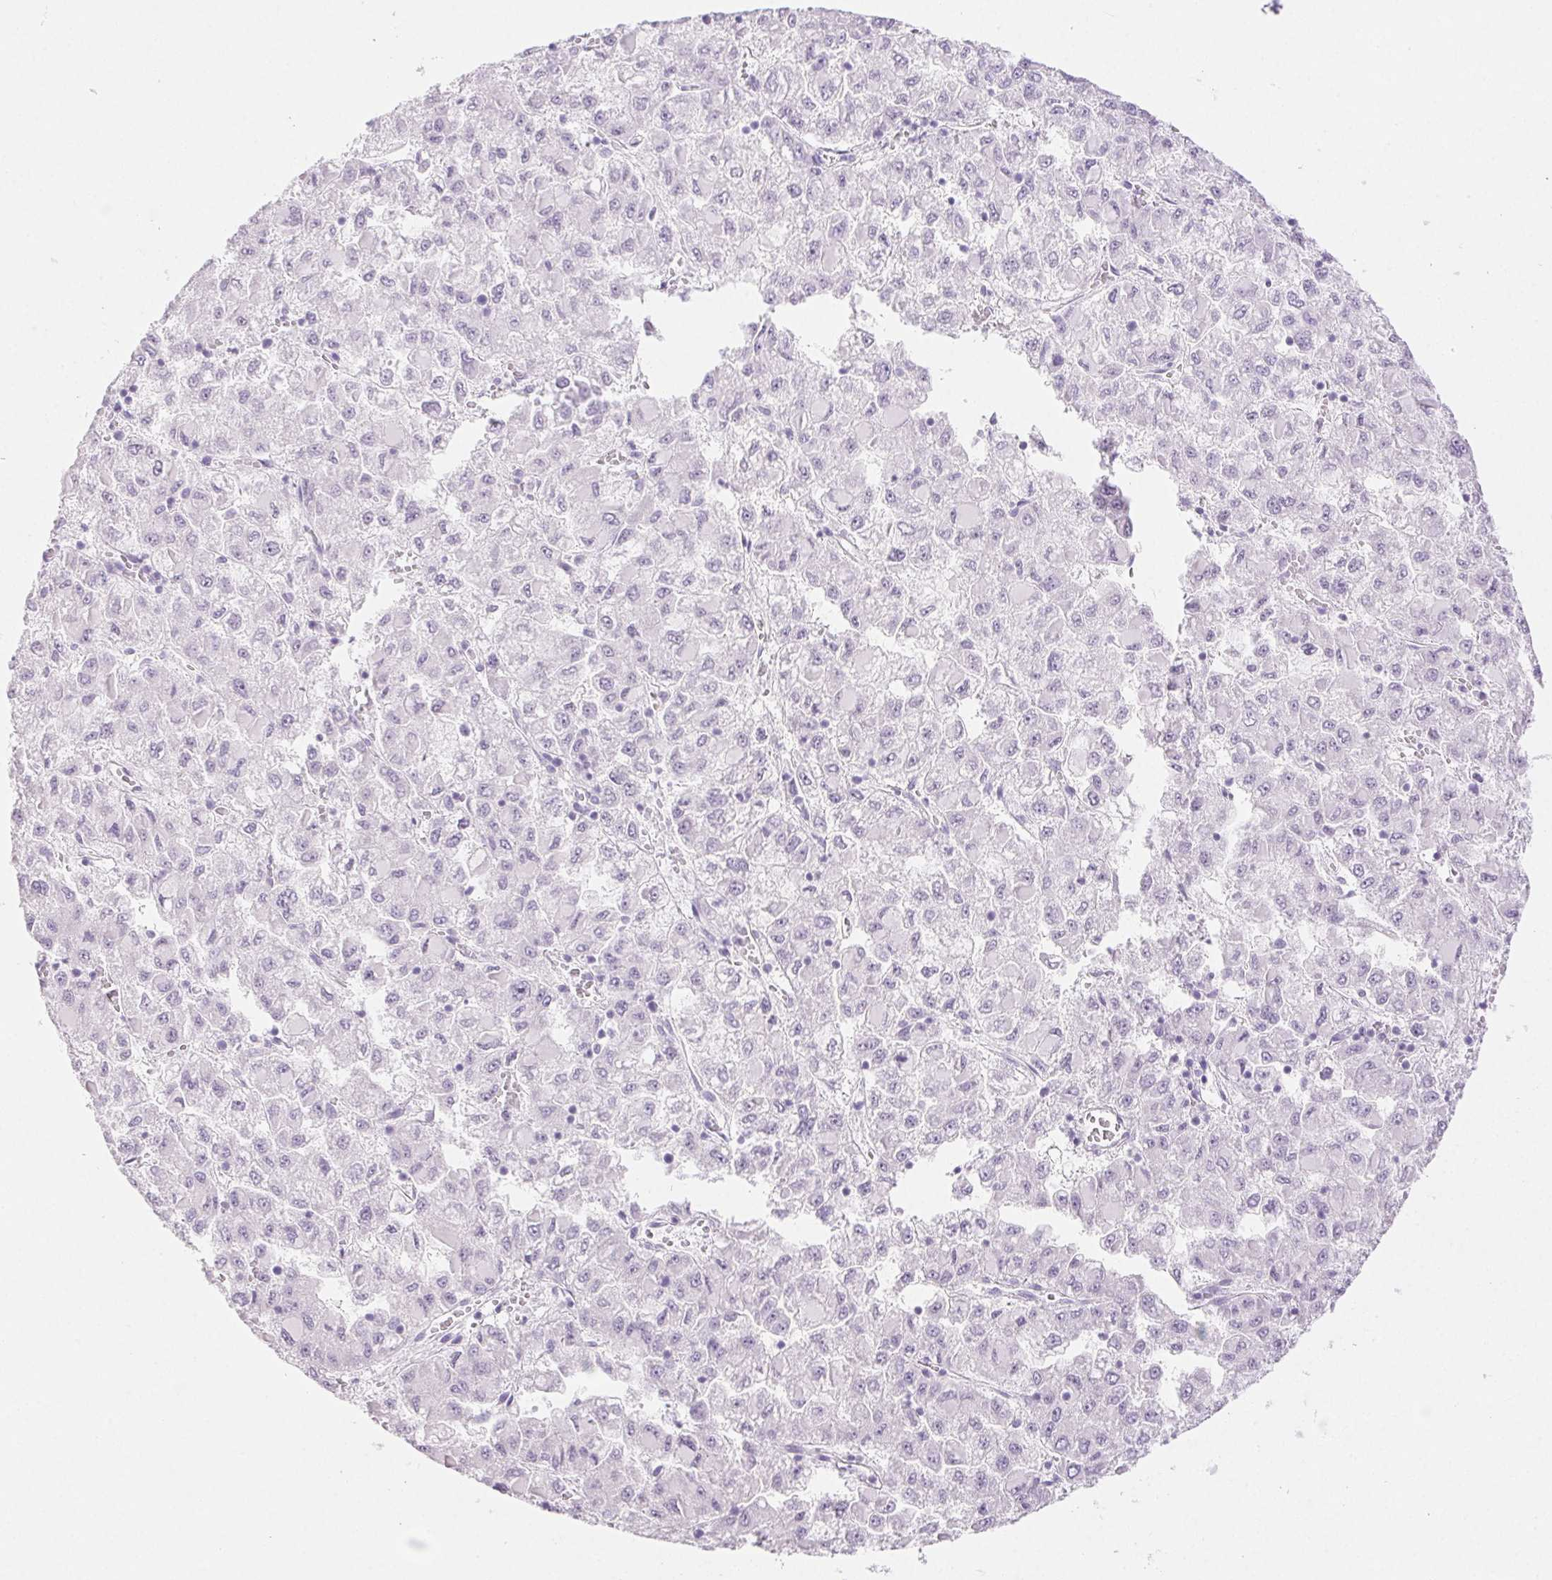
{"staining": {"intensity": "negative", "quantity": "none", "location": "none"}, "tissue": "liver cancer", "cell_type": "Tumor cells", "image_type": "cancer", "snomed": [{"axis": "morphology", "description": "Carcinoma, Hepatocellular, NOS"}, {"axis": "topography", "description": "Liver"}], "caption": "The histopathology image demonstrates no significant expression in tumor cells of liver hepatocellular carcinoma.", "gene": "PI3", "patient": {"sex": "male", "age": 40}}